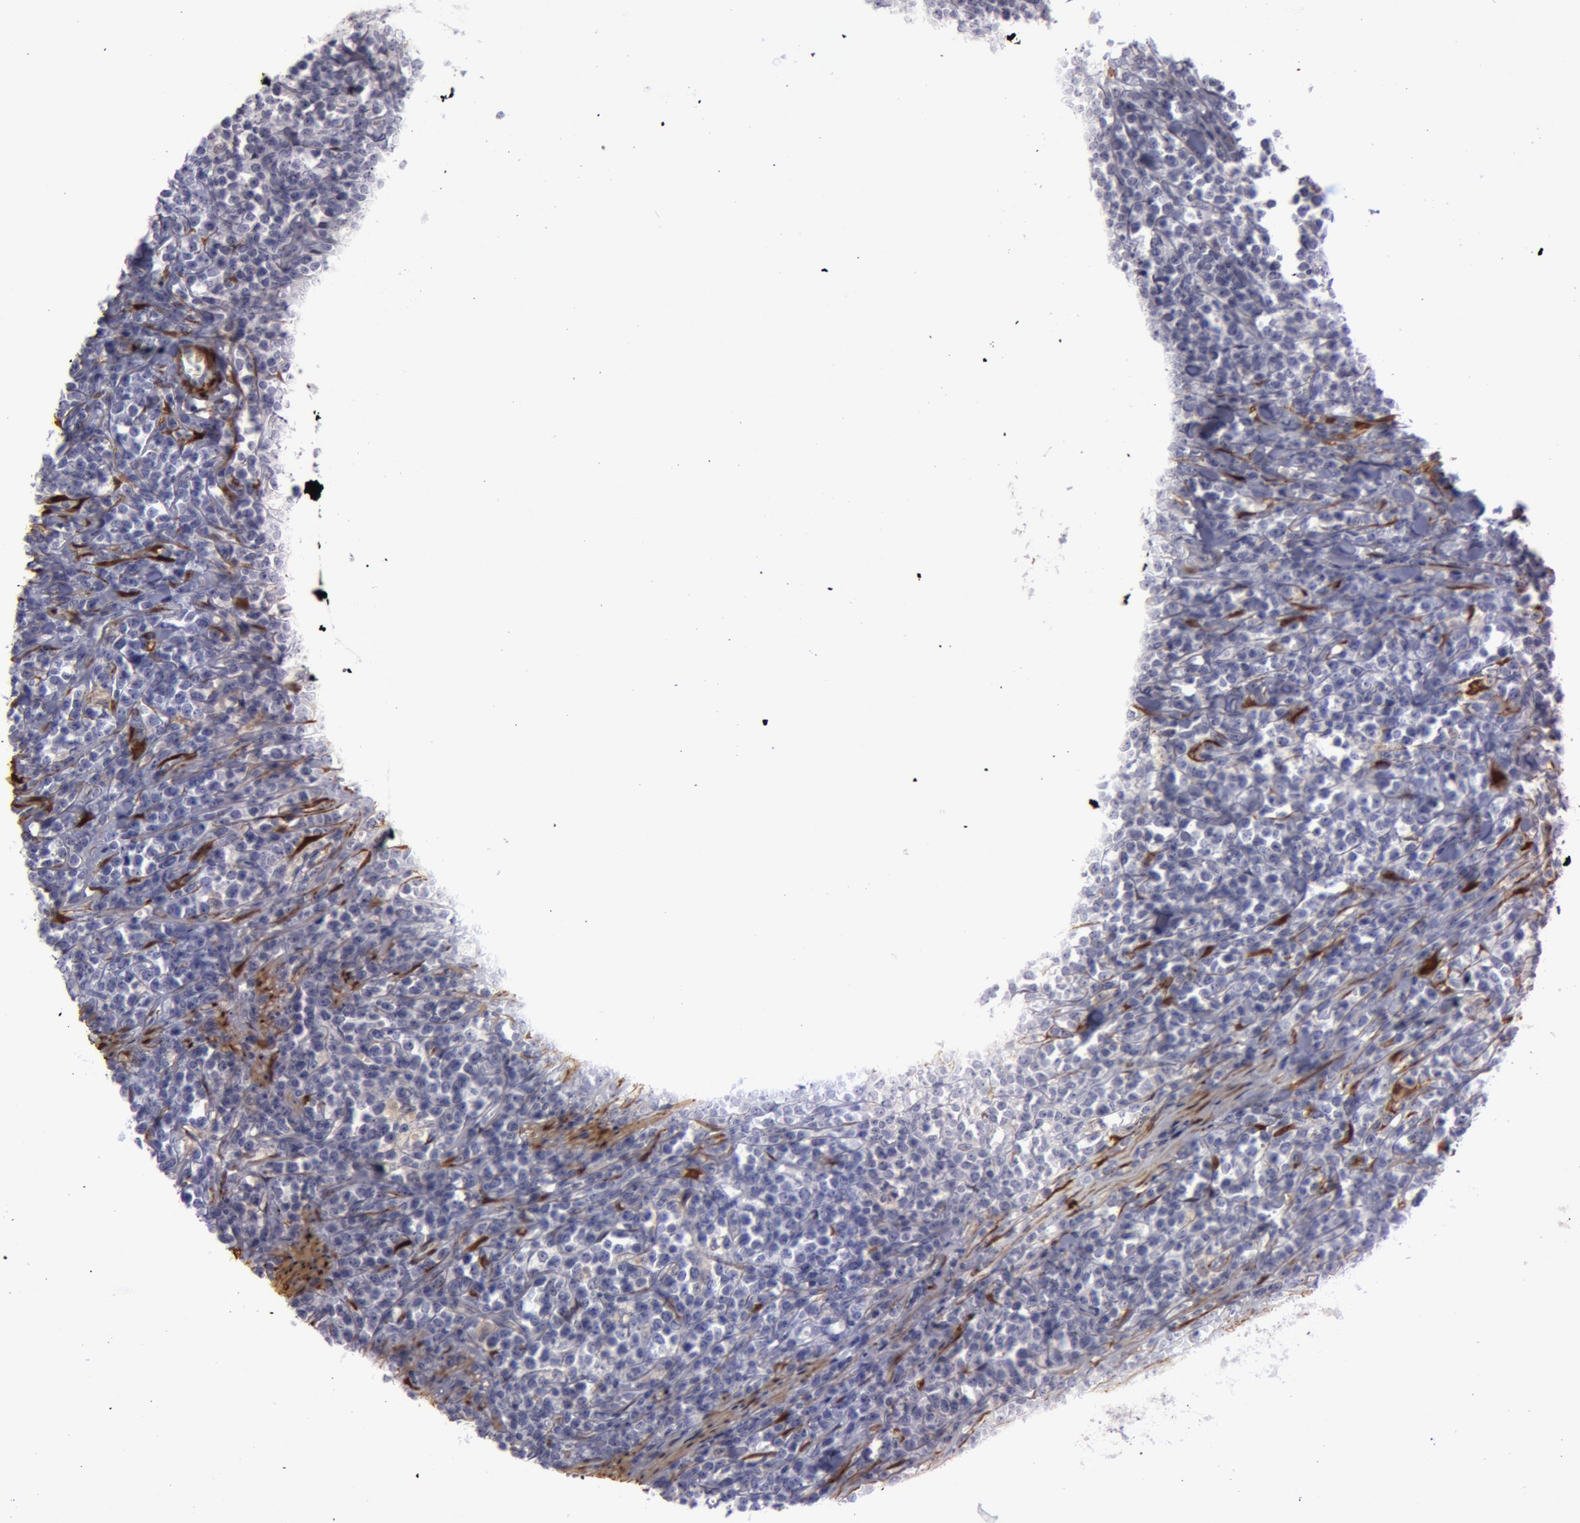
{"staining": {"intensity": "negative", "quantity": "none", "location": "none"}, "tissue": "lymphoma", "cell_type": "Tumor cells", "image_type": "cancer", "snomed": [{"axis": "morphology", "description": "Malignant lymphoma, non-Hodgkin's type, High grade"}, {"axis": "topography", "description": "Small intestine"}, {"axis": "topography", "description": "Colon"}], "caption": "An IHC image of lymphoma is shown. There is no staining in tumor cells of lymphoma.", "gene": "TAGLN", "patient": {"sex": "male", "age": 8}}